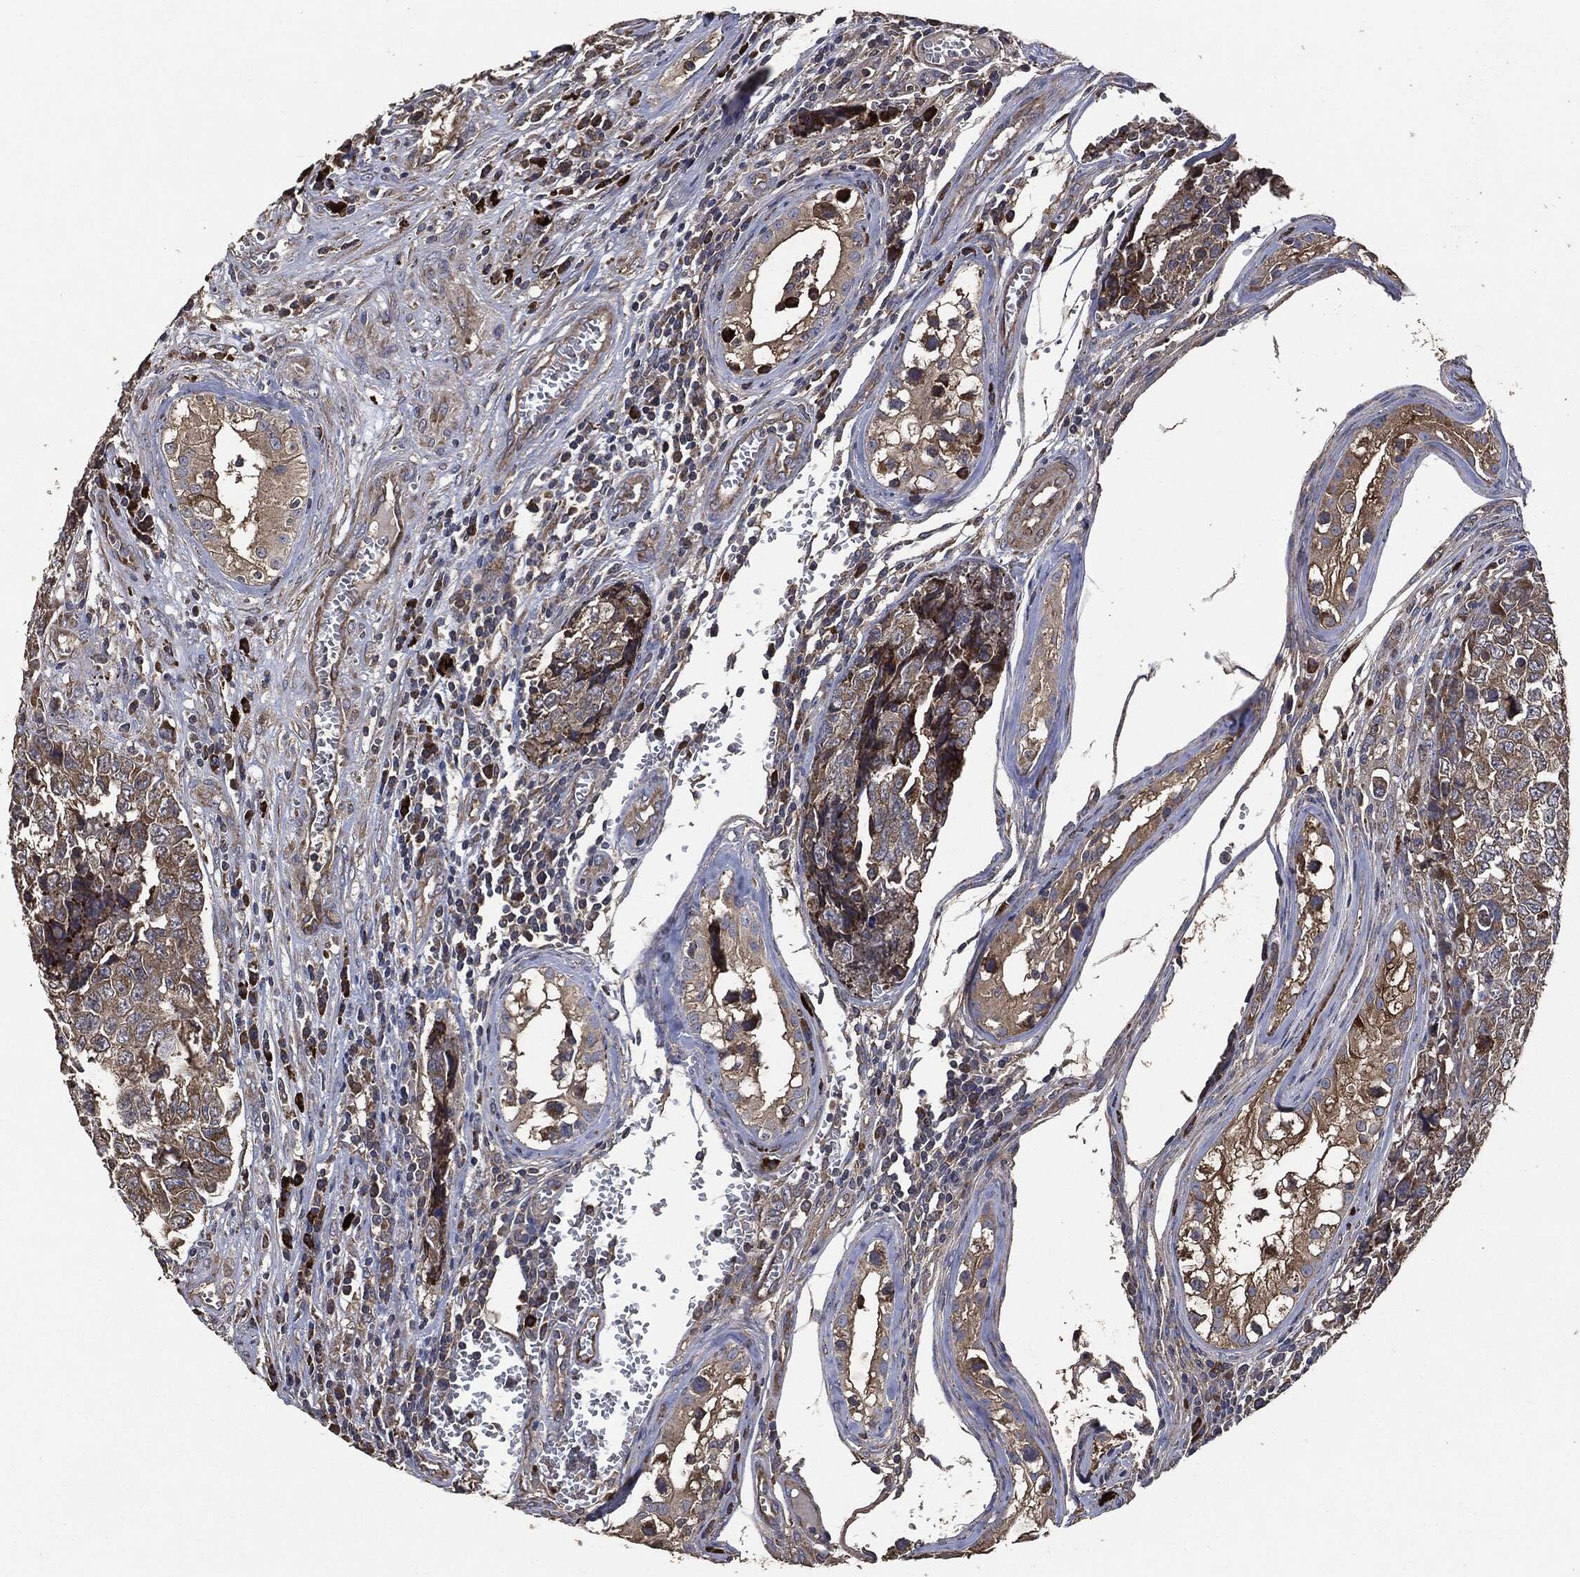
{"staining": {"intensity": "moderate", "quantity": "25%-75%", "location": "cytoplasmic/membranous"}, "tissue": "testis cancer", "cell_type": "Tumor cells", "image_type": "cancer", "snomed": [{"axis": "morphology", "description": "Carcinoma, Embryonal, NOS"}, {"axis": "topography", "description": "Testis"}], "caption": "Approximately 25%-75% of tumor cells in human testis cancer demonstrate moderate cytoplasmic/membranous protein staining as visualized by brown immunohistochemical staining.", "gene": "STK3", "patient": {"sex": "male", "age": 23}}